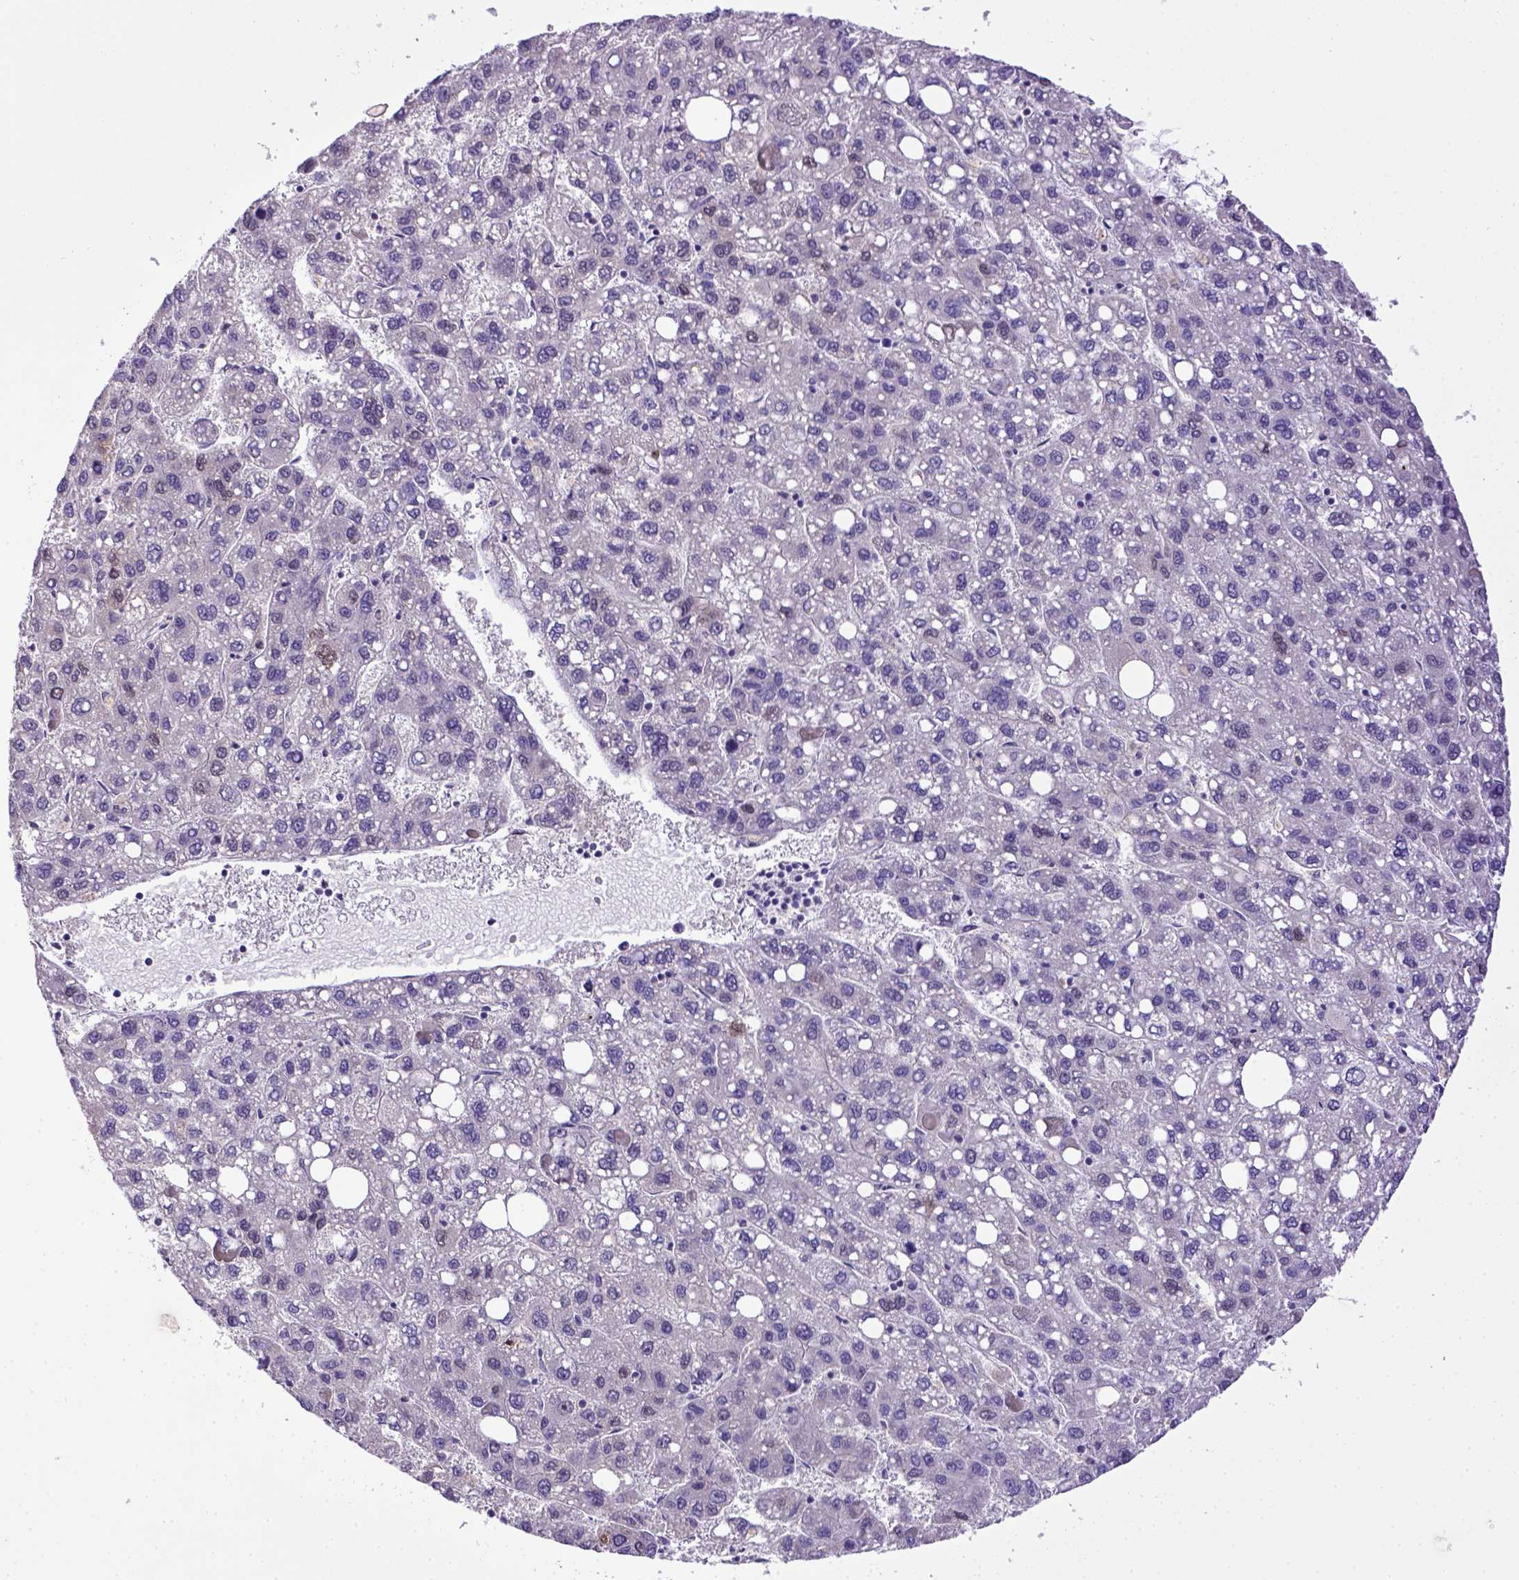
{"staining": {"intensity": "negative", "quantity": "none", "location": "none"}, "tissue": "liver cancer", "cell_type": "Tumor cells", "image_type": "cancer", "snomed": [{"axis": "morphology", "description": "Carcinoma, Hepatocellular, NOS"}, {"axis": "topography", "description": "Liver"}], "caption": "IHC image of neoplastic tissue: human liver cancer (hepatocellular carcinoma) stained with DAB (3,3'-diaminobenzidine) shows no significant protein expression in tumor cells.", "gene": "CDKN1A", "patient": {"sex": "female", "age": 82}}